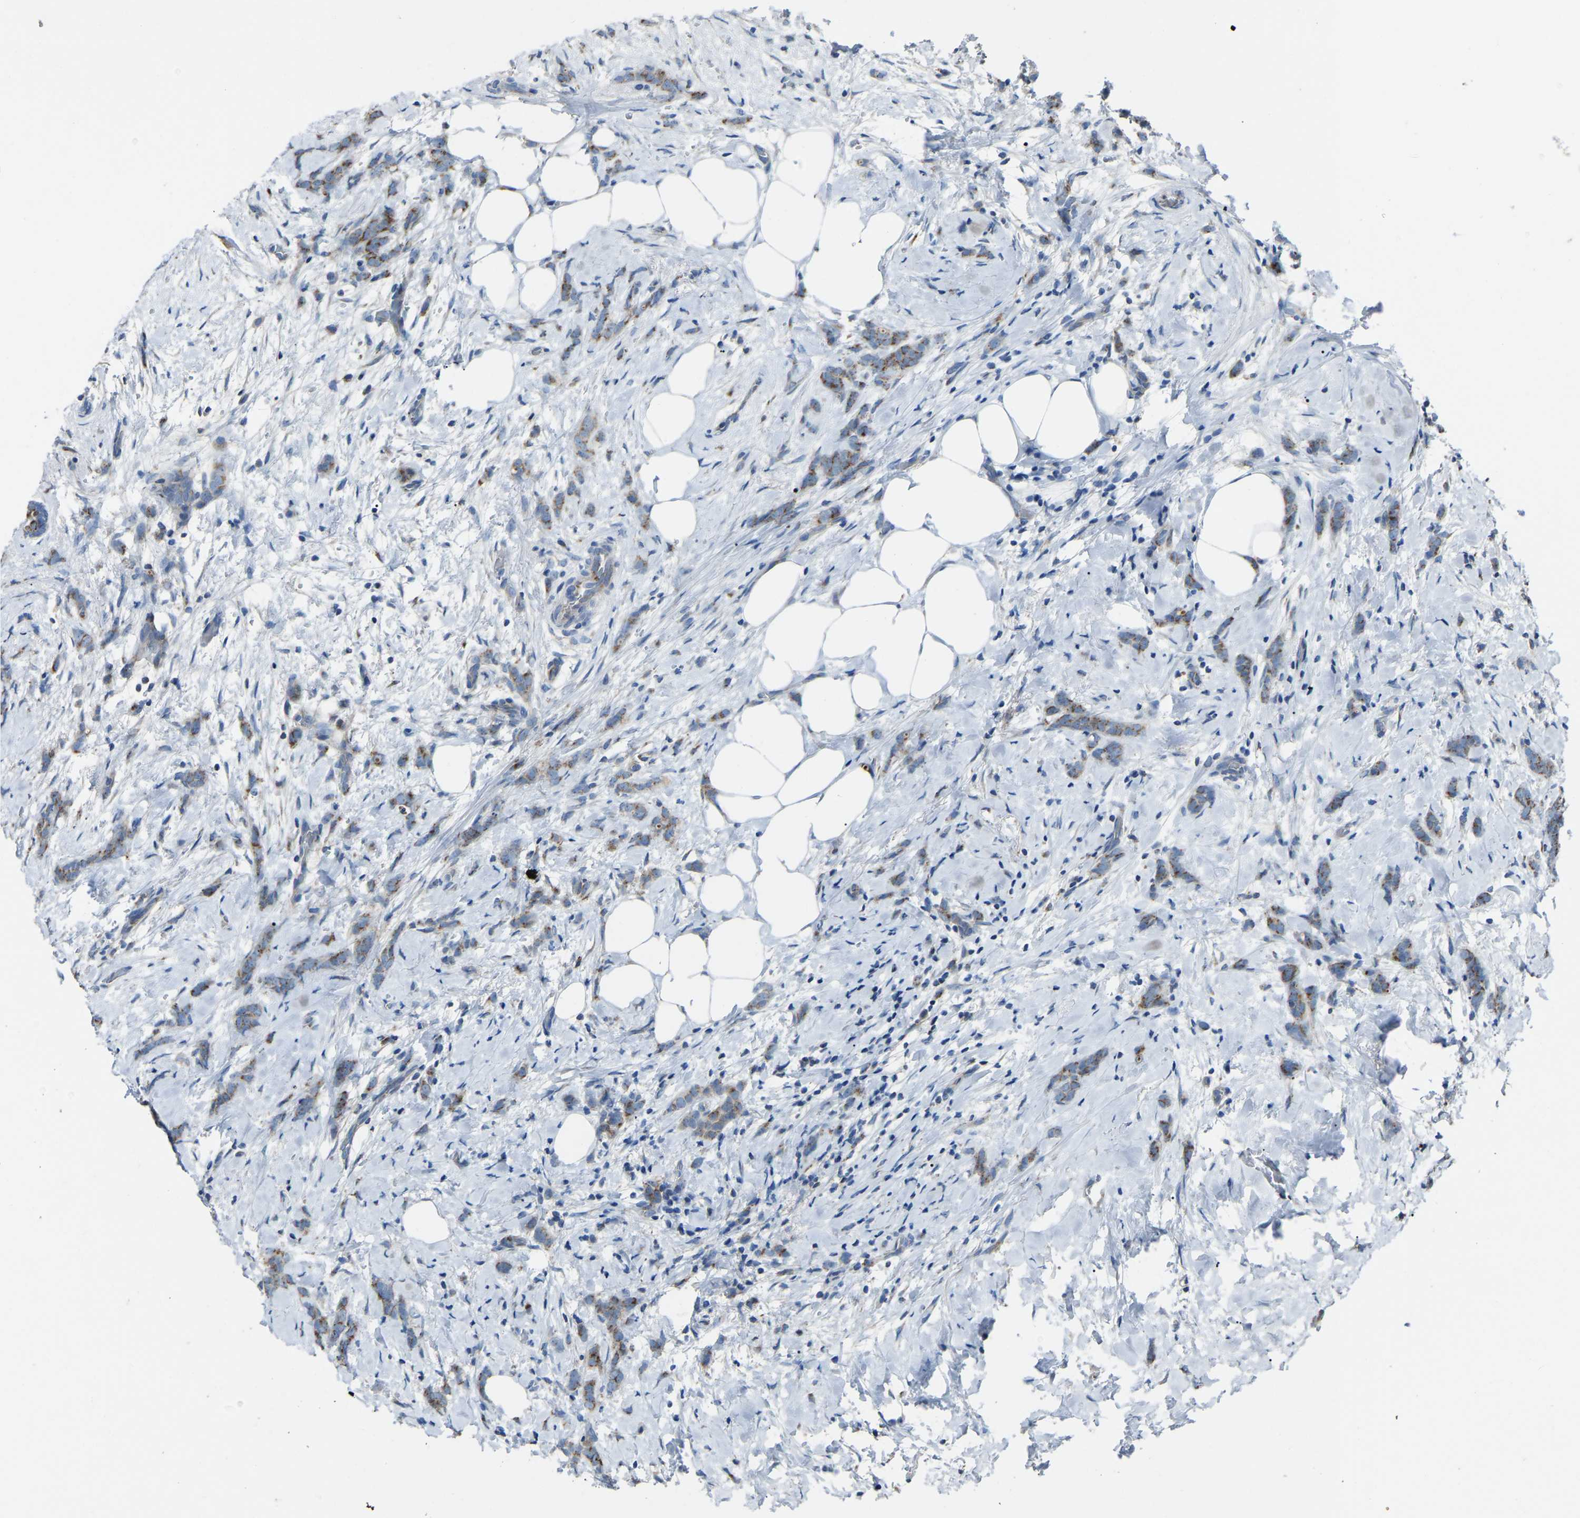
{"staining": {"intensity": "moderate", "quantity": "25%-75%", "location": "cytoplasmic/membranous"}, "tissue": "breast cancer", "cell_type": "Tumor cells", "image_type": "cancer", "snomed": [{"axis": "morphology", "description": "Lobular carcinoma, in situ"}, {"axis": "morphology", "description": "Lobular carcinoma"}, {"axis": "topography", "description": "Breast"}], "caption": "Breast cancer (lobular carcinoma) stained with a protein marker shows moderate staining in tumor cells.", "gene": "CANT1", "patient": {"sex": "female", "age": 41}}